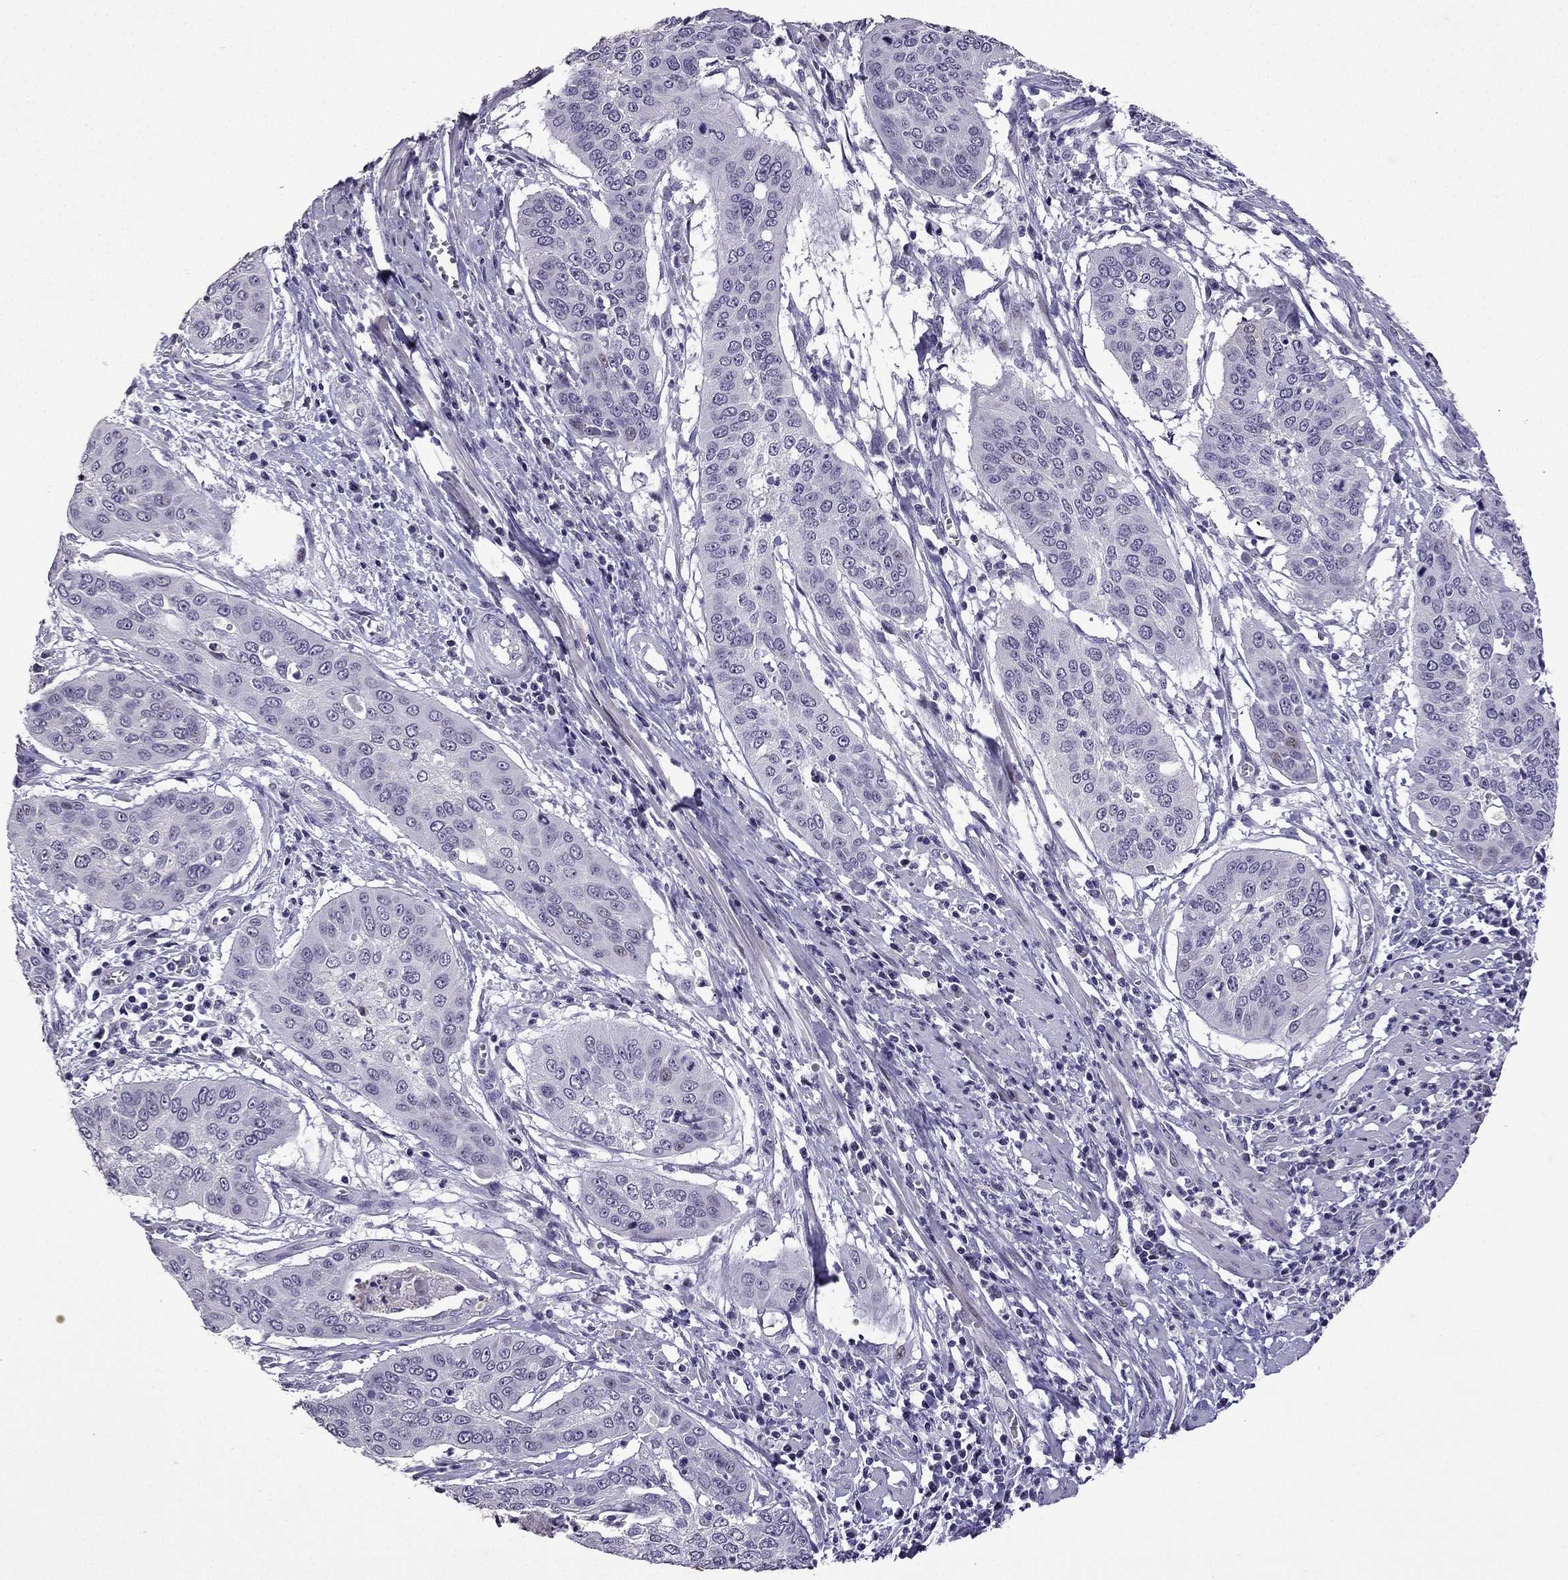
{"staining": {"intensity": "negative", "quantity": "none", "location": "none"}, "tissue": "cervical cancer", "cell_type": "Tumor cells", "image_type": "cancer", "snomed": [{"axis": "morphology", "description": "Squamous cell carcinoma, NOS"}, {"axis": "topography", "description": "Cervix"}], "caption": "Micrograph shows no protein expression in tumor cells of cervical squamous cell carcinoma tissue.", "gene": "TTN", "patient": {"sex": "female", "age": 39}}